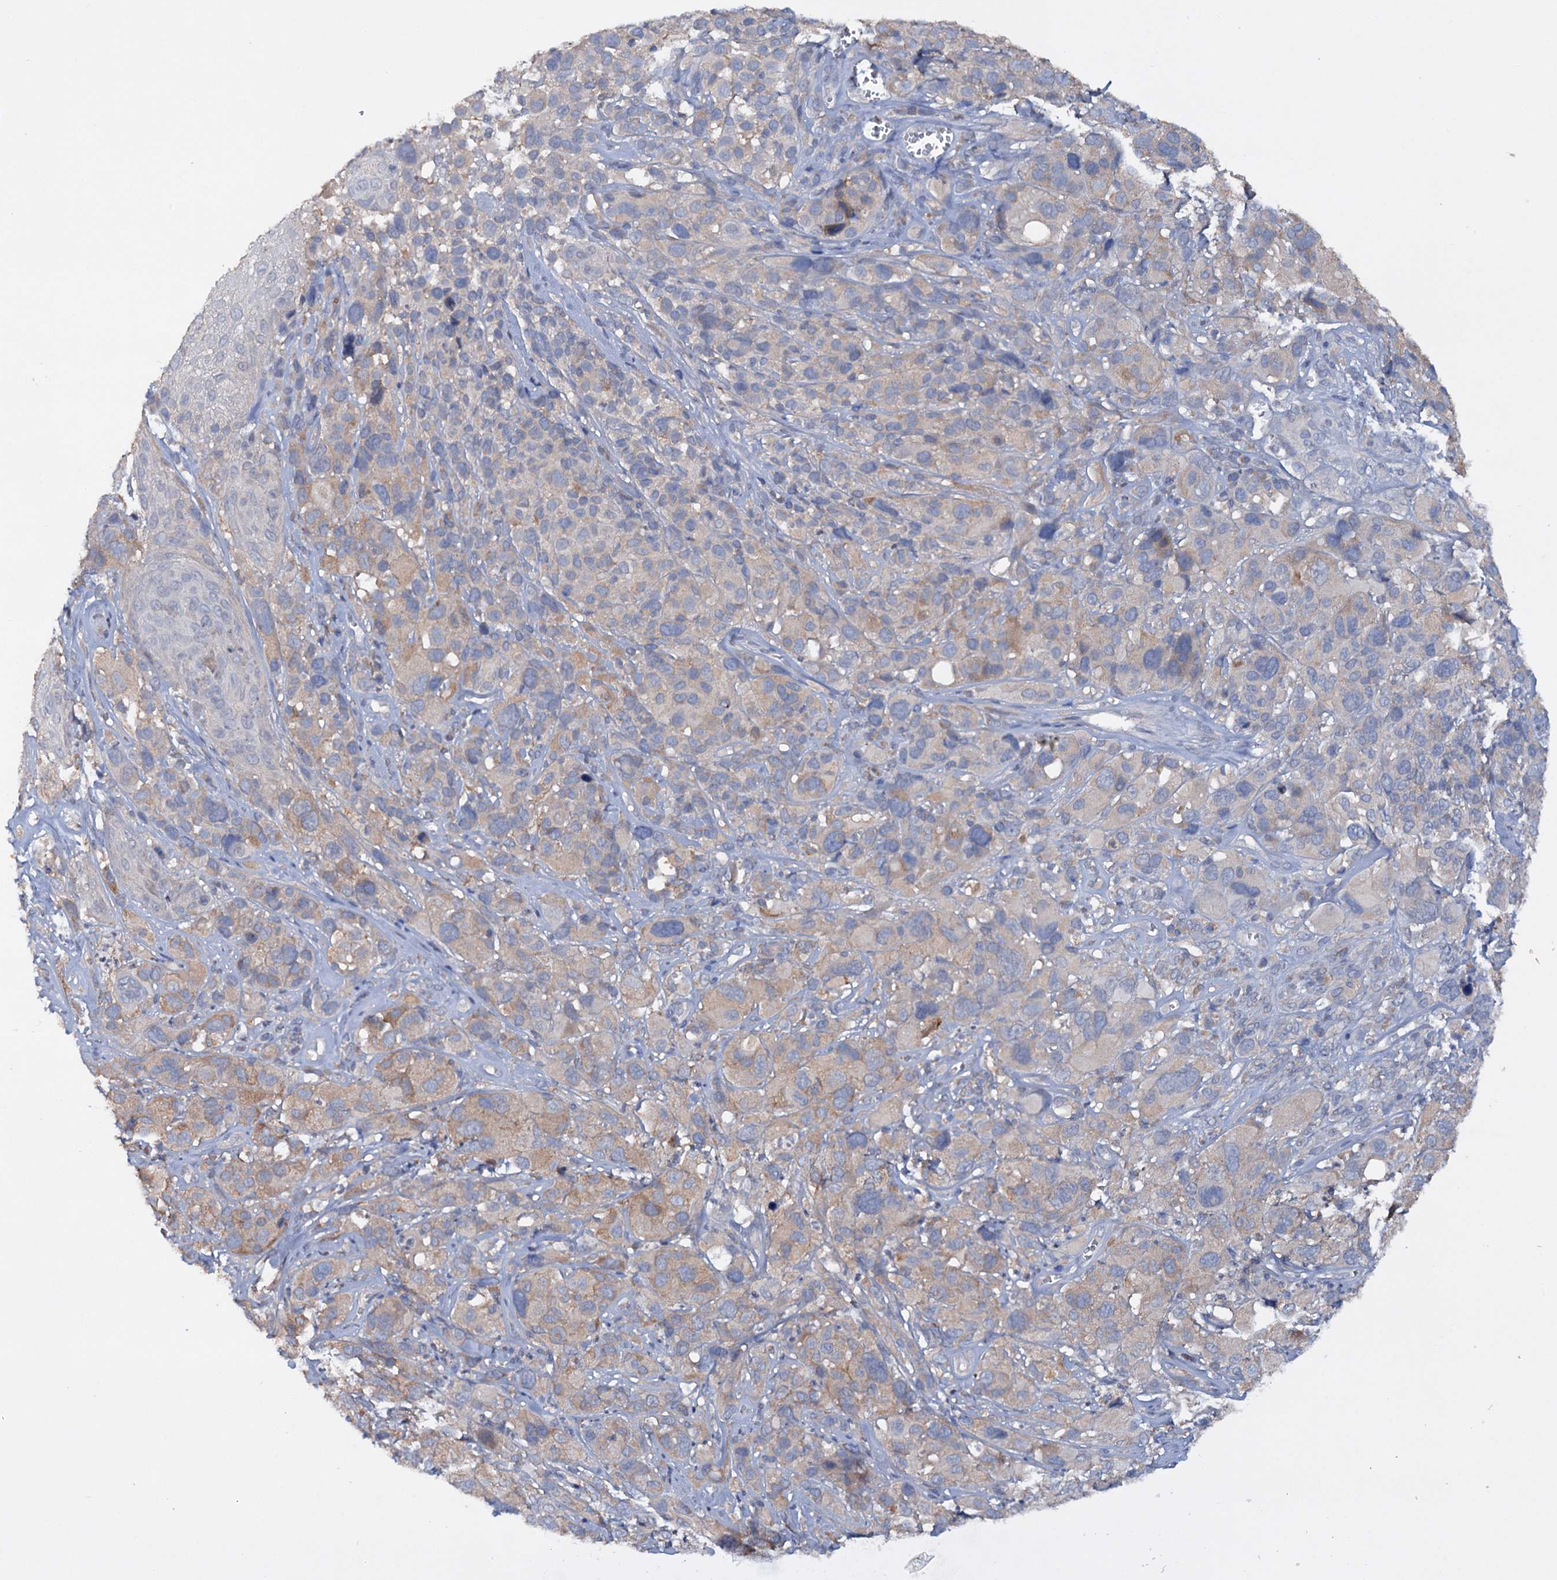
{"staining": {"intensity": "negative", "quantity": "none", "location": "none"}, "tissue": "melanoma", "cell_type": "Tumor cells", "image_type": "cancer", "snomed": [{"axis": "morphology", "description": "Malignant melanoma, NOS"}, {"axis": "topography", "description": "Skin of trunk"}], "caption": "Malignant melanoma was stained to show a protein in brown. There is no significant positivity in tumor cells.", "gene": "ETFBKMT", "patient": {"sex": "male", "age": 71}}